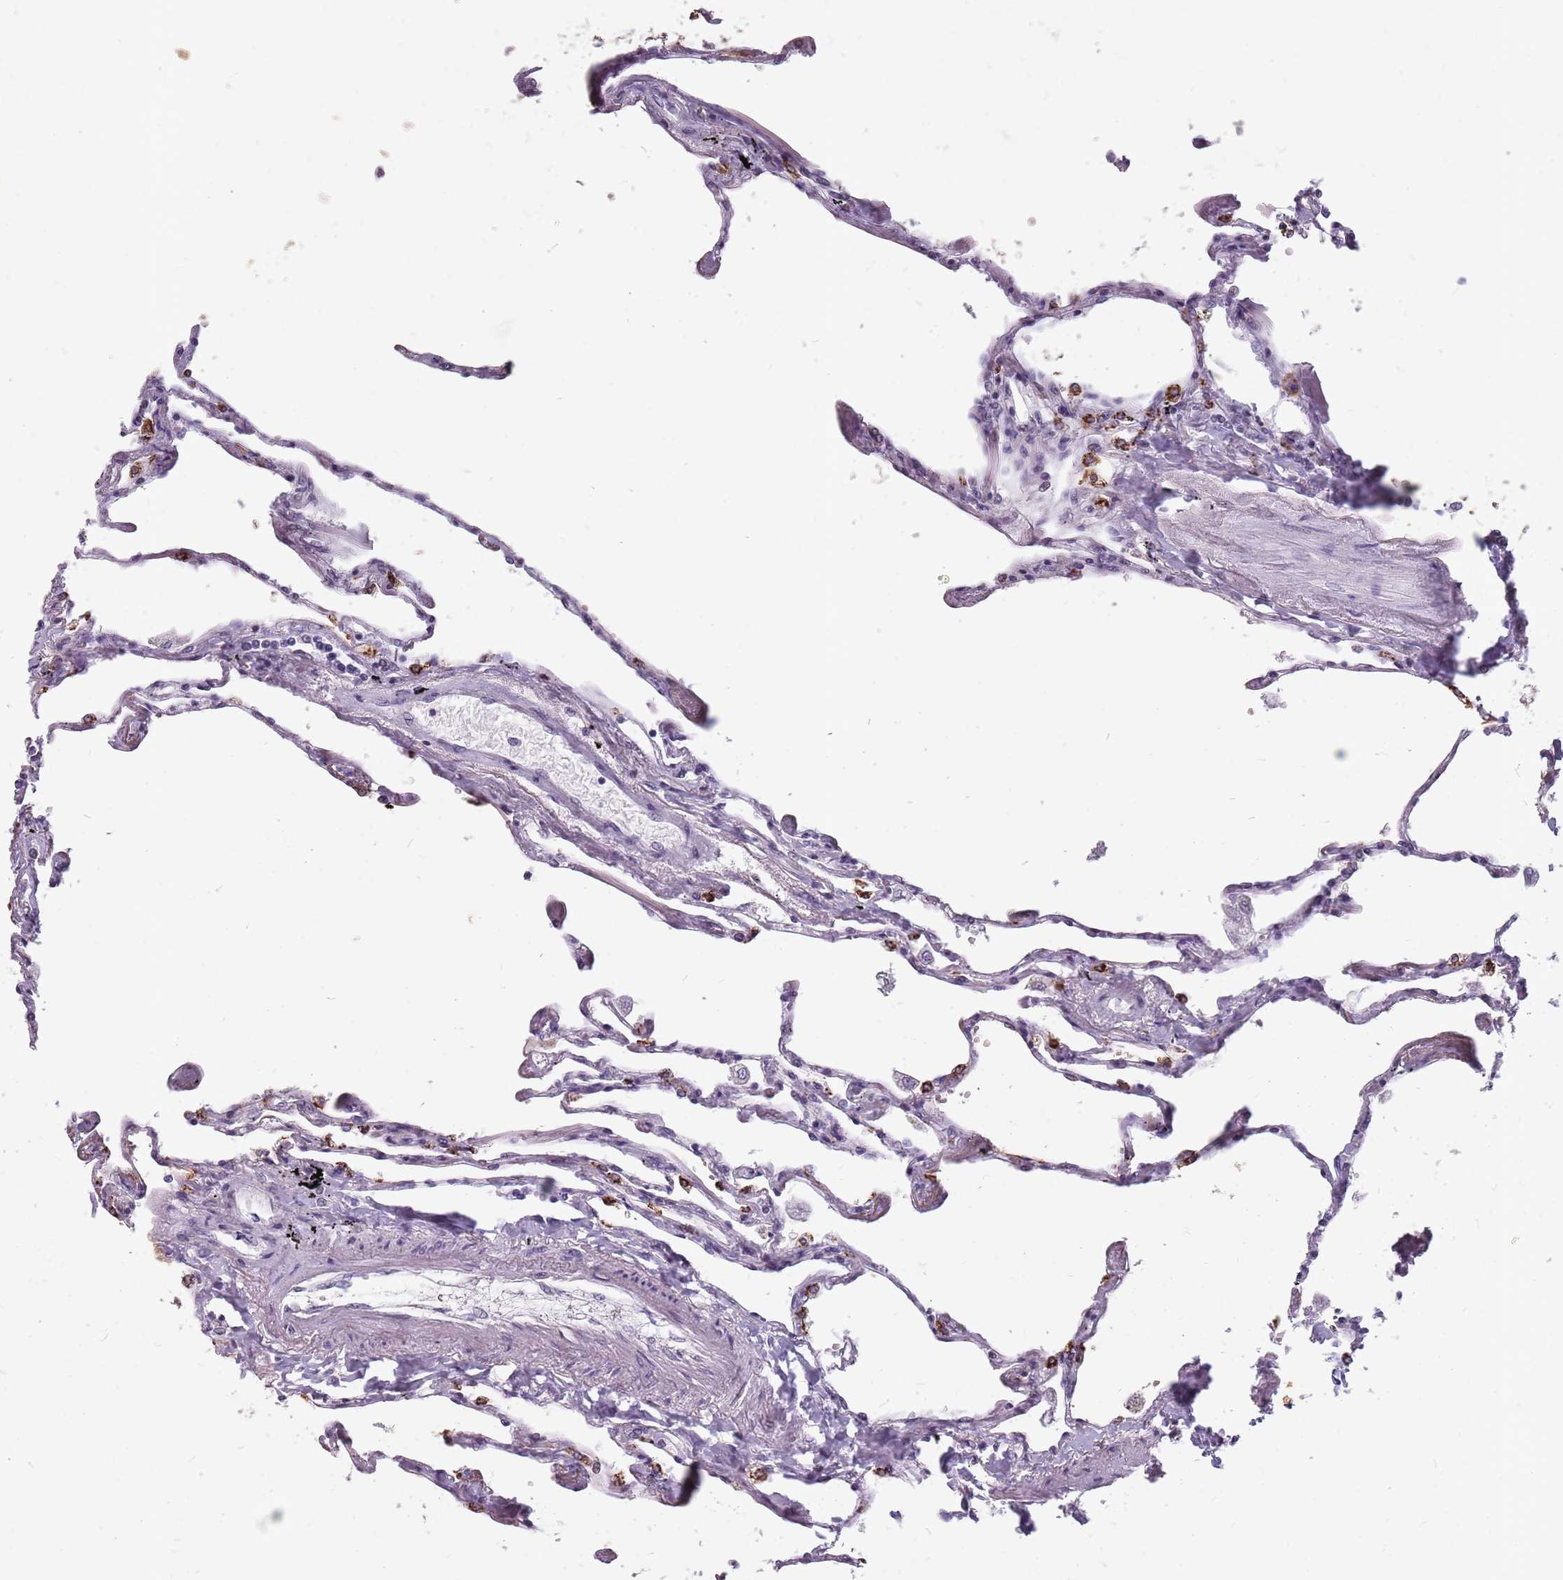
{"staining": {"intensity": "strong", "quantity": "<25%", "location": "cytoplasmic/membranous"}, "tissue": "lung", "cell_type": "Alveolar cells", "image_type": "normal", "snomed": [{"axis": "morphology", "description": "Normal tissue, NOS"}, {"axis": "topography", "description": "Lung"}], "caption": "Alveolar cells display medium levels of strong cytoplasmic/membranous positivity in about <25% of cells in unremarkable lung.", "gene": "NEK6", "patient": {"sex": "female", "age": 67}}